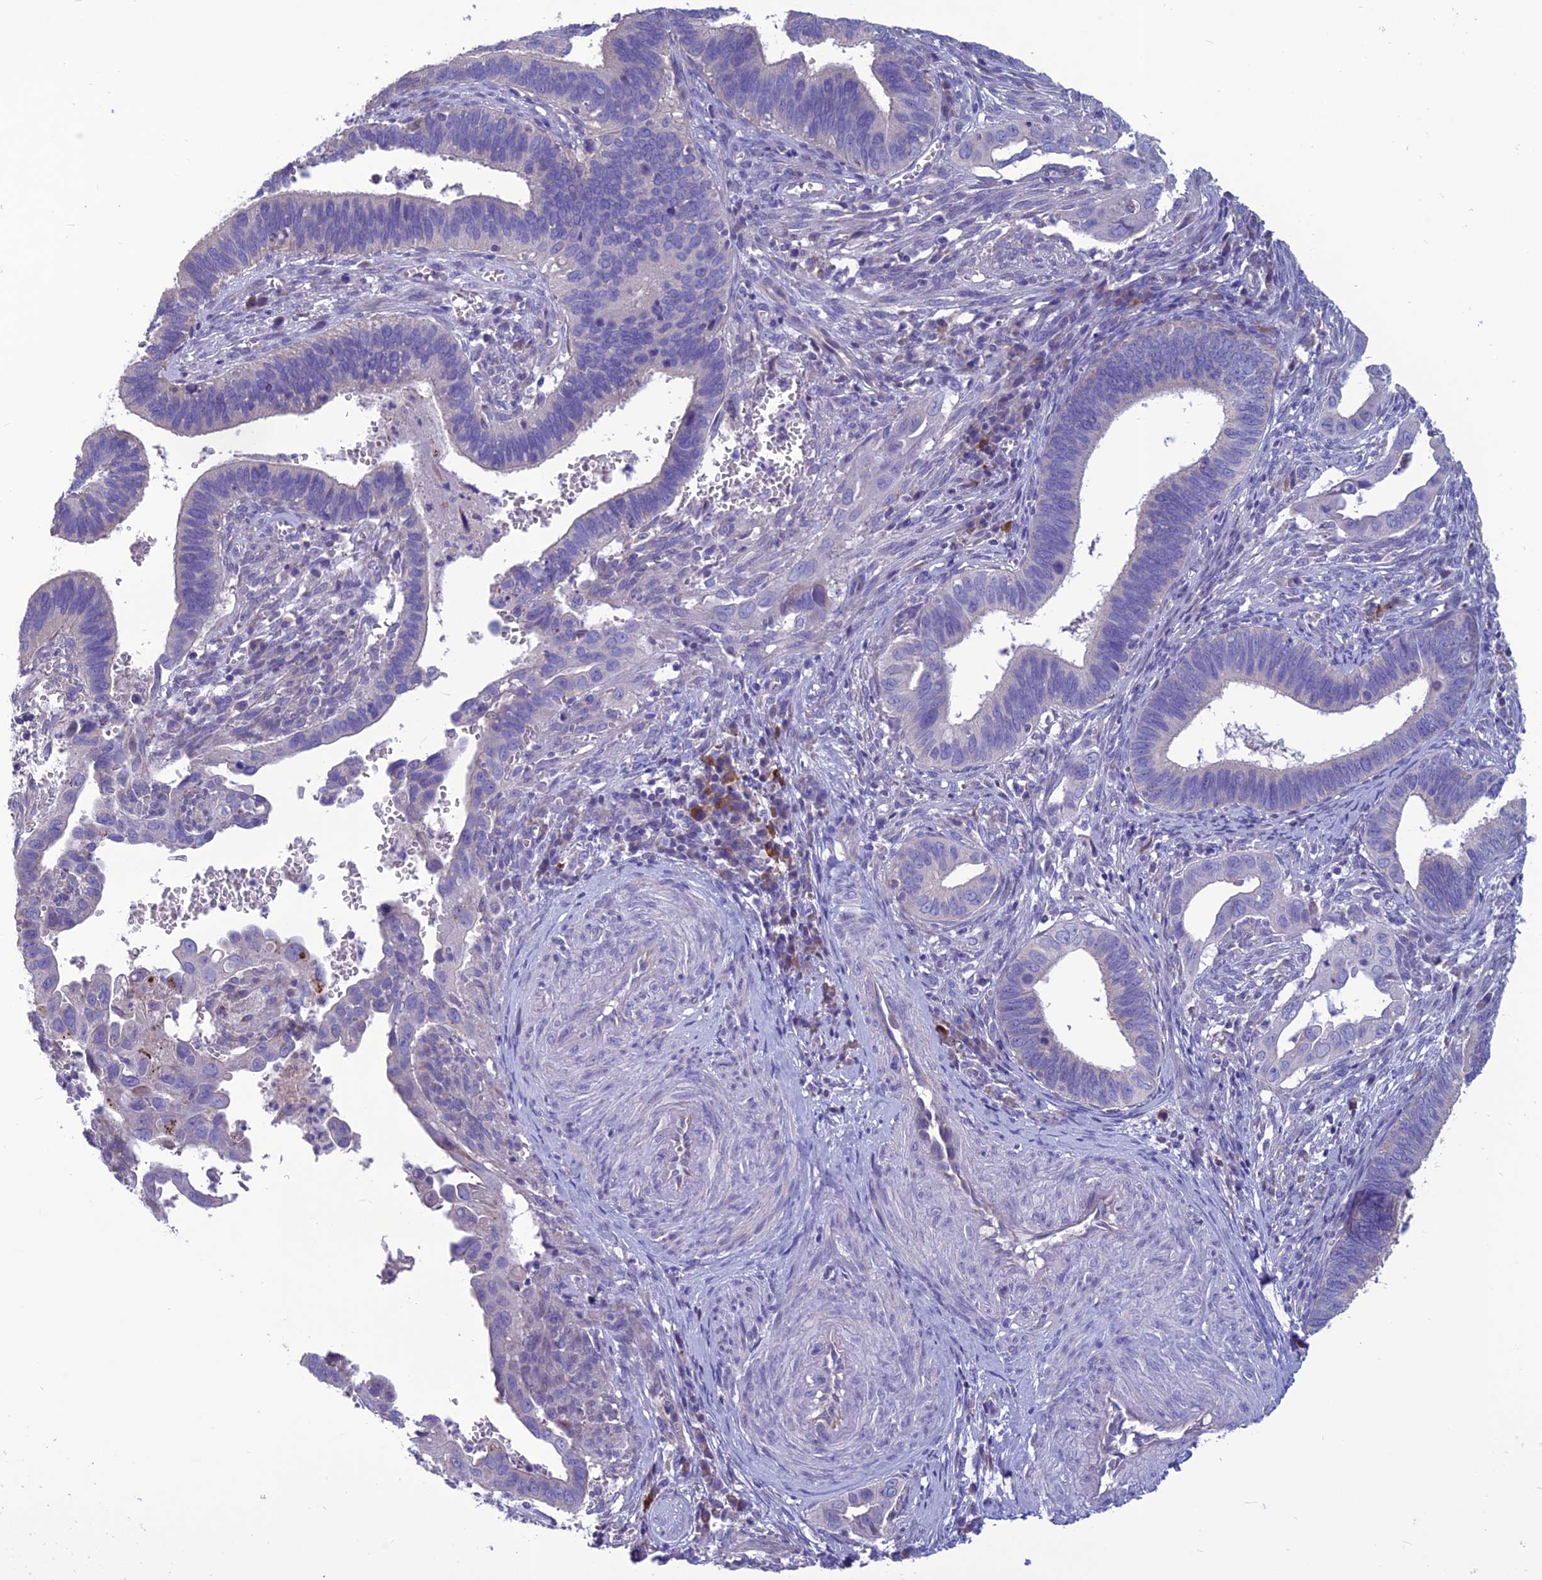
{"staining": {"intensity": "negative", "quantity": "none", "location": "none"}, "tissue": "cervical cancer", "cell_type": "Tumor cells", "image_type": "cancer", "snomed": [{"axis": "morphology", "description": "Adenocarcinoma, NOS"}, {"axis": "topography", "description": "Cervix"}], "caption": "Tumor cells show no significant expression in cervical cancer.", "gene": "BHMT2", "patient": {"sex": "female", "age": 42}}